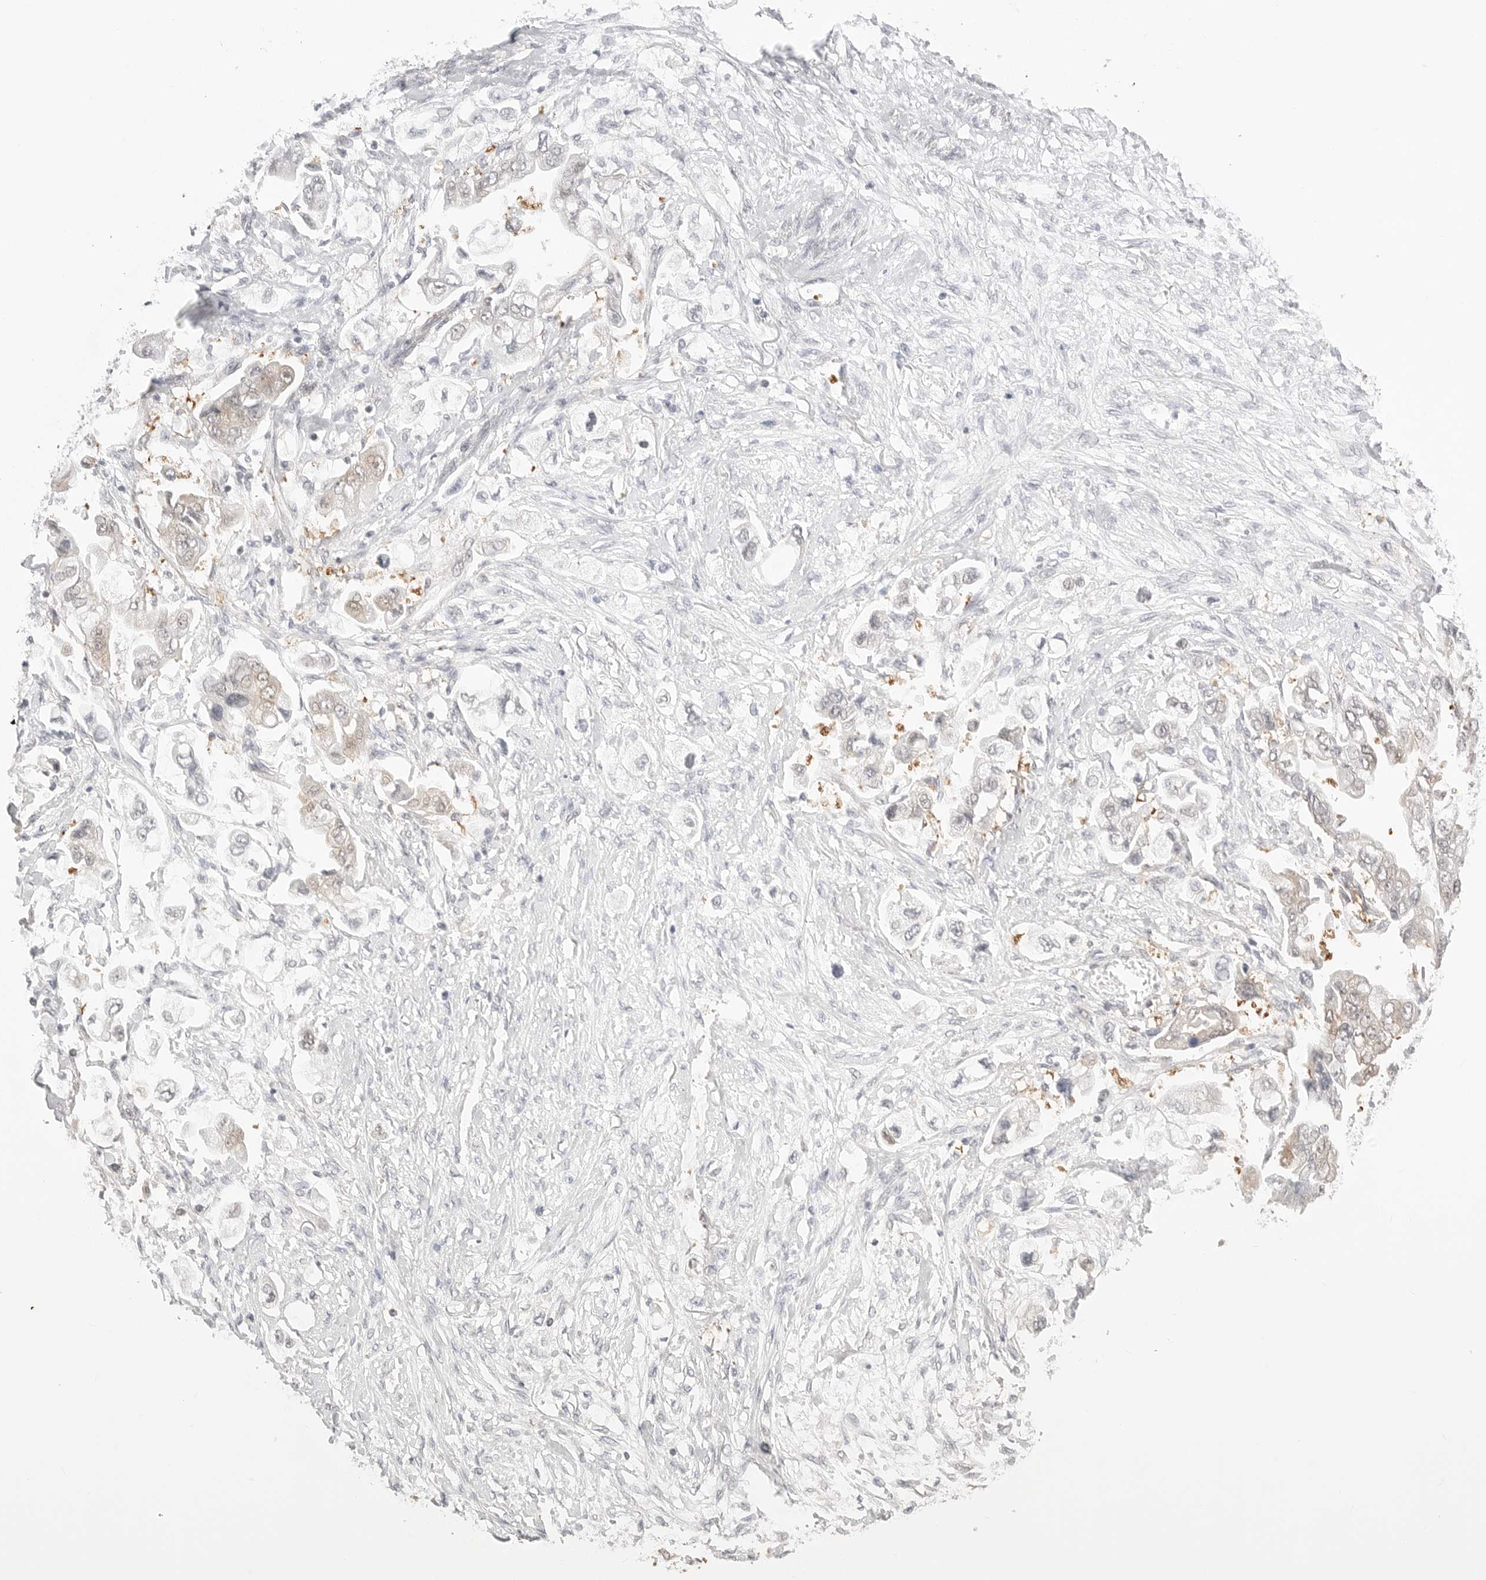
{"staining": {"intensity": "weak", "quantity": "<25%", "location": "cytoplasmic/membranous"}, "tissue": "stomach cancer", "cell_type": "Tumor cells", "image_type": "cancer", "snomed": [{"axis": "morphology", "description": "Adenocarcinoma, NOS"}, {"axis": "topography", "description": "Stomach"}], "caption": "DAB (3,3'-diaminobenzidine) immunohistochemical staining of human stomach adenocarcinoma demonstrates no significant positivity in tumor cells.", "gene": "NUDC", "patient": {"sex": "male", "age": 62}}